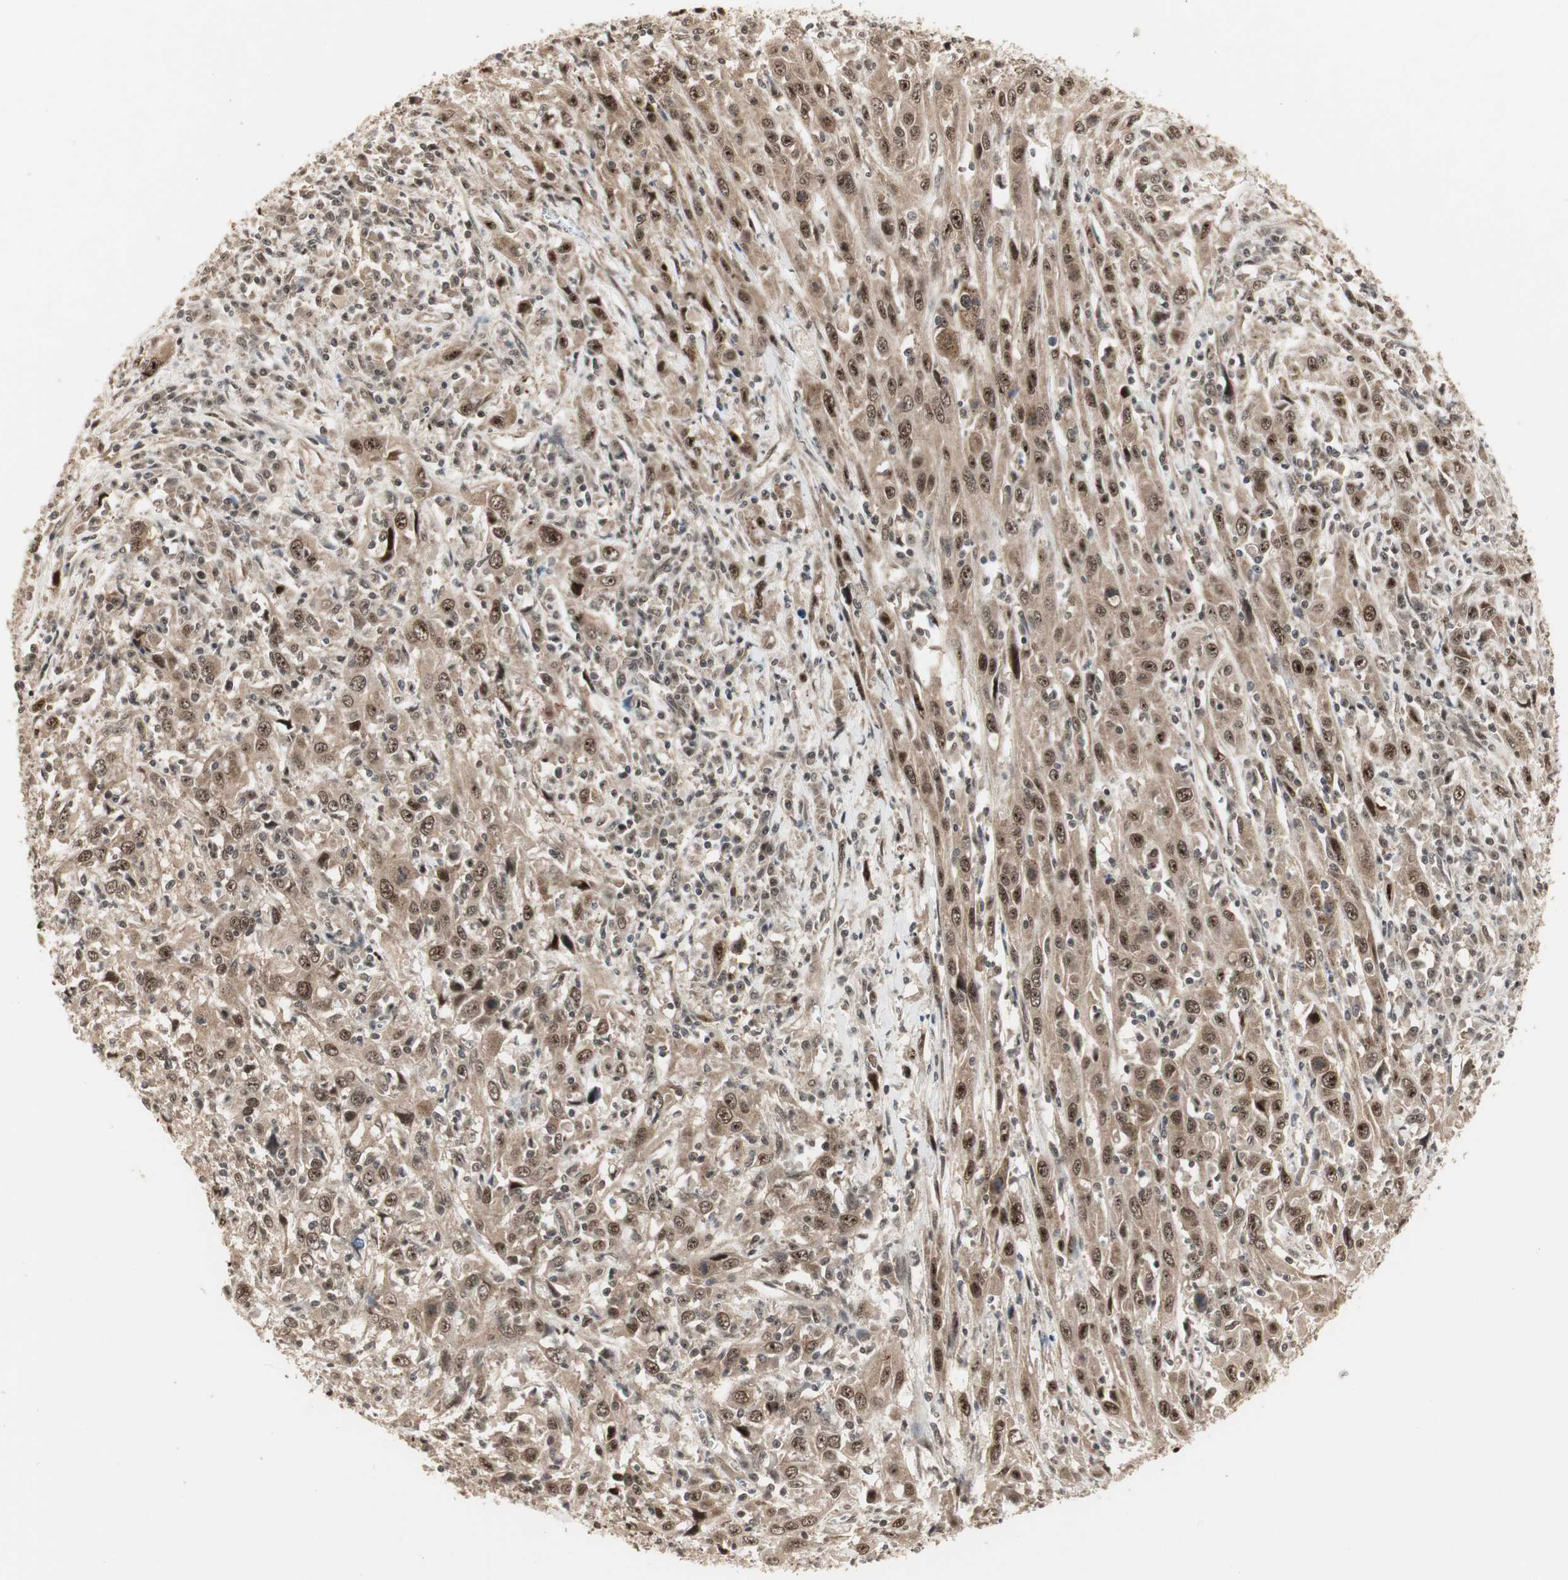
{"staining": {"intensity": "strong", "quantity": ">75%", "location": "cytoplasmic/membranous,nuclear"}, "tissue": "cervical cancer", "cell_type": "Tumor cells", "image_type": "cancer", "snomed": [{"axis": "morphology", "description": "Squamous cell carcinoma, NOS"}, {"axis": "topography", "description": "Cervix"}], "caption": "Immunohistochemistry image of human squamous cell carcinoma (cervical) stained for a protein (brown), which demonstrates high levels of strong cytoplasmic/membranous and nuclear expression in approximately >75% of tumor cells.", "gene": "CSNK2B", "patient": {"sex": "female", "age": 46}}